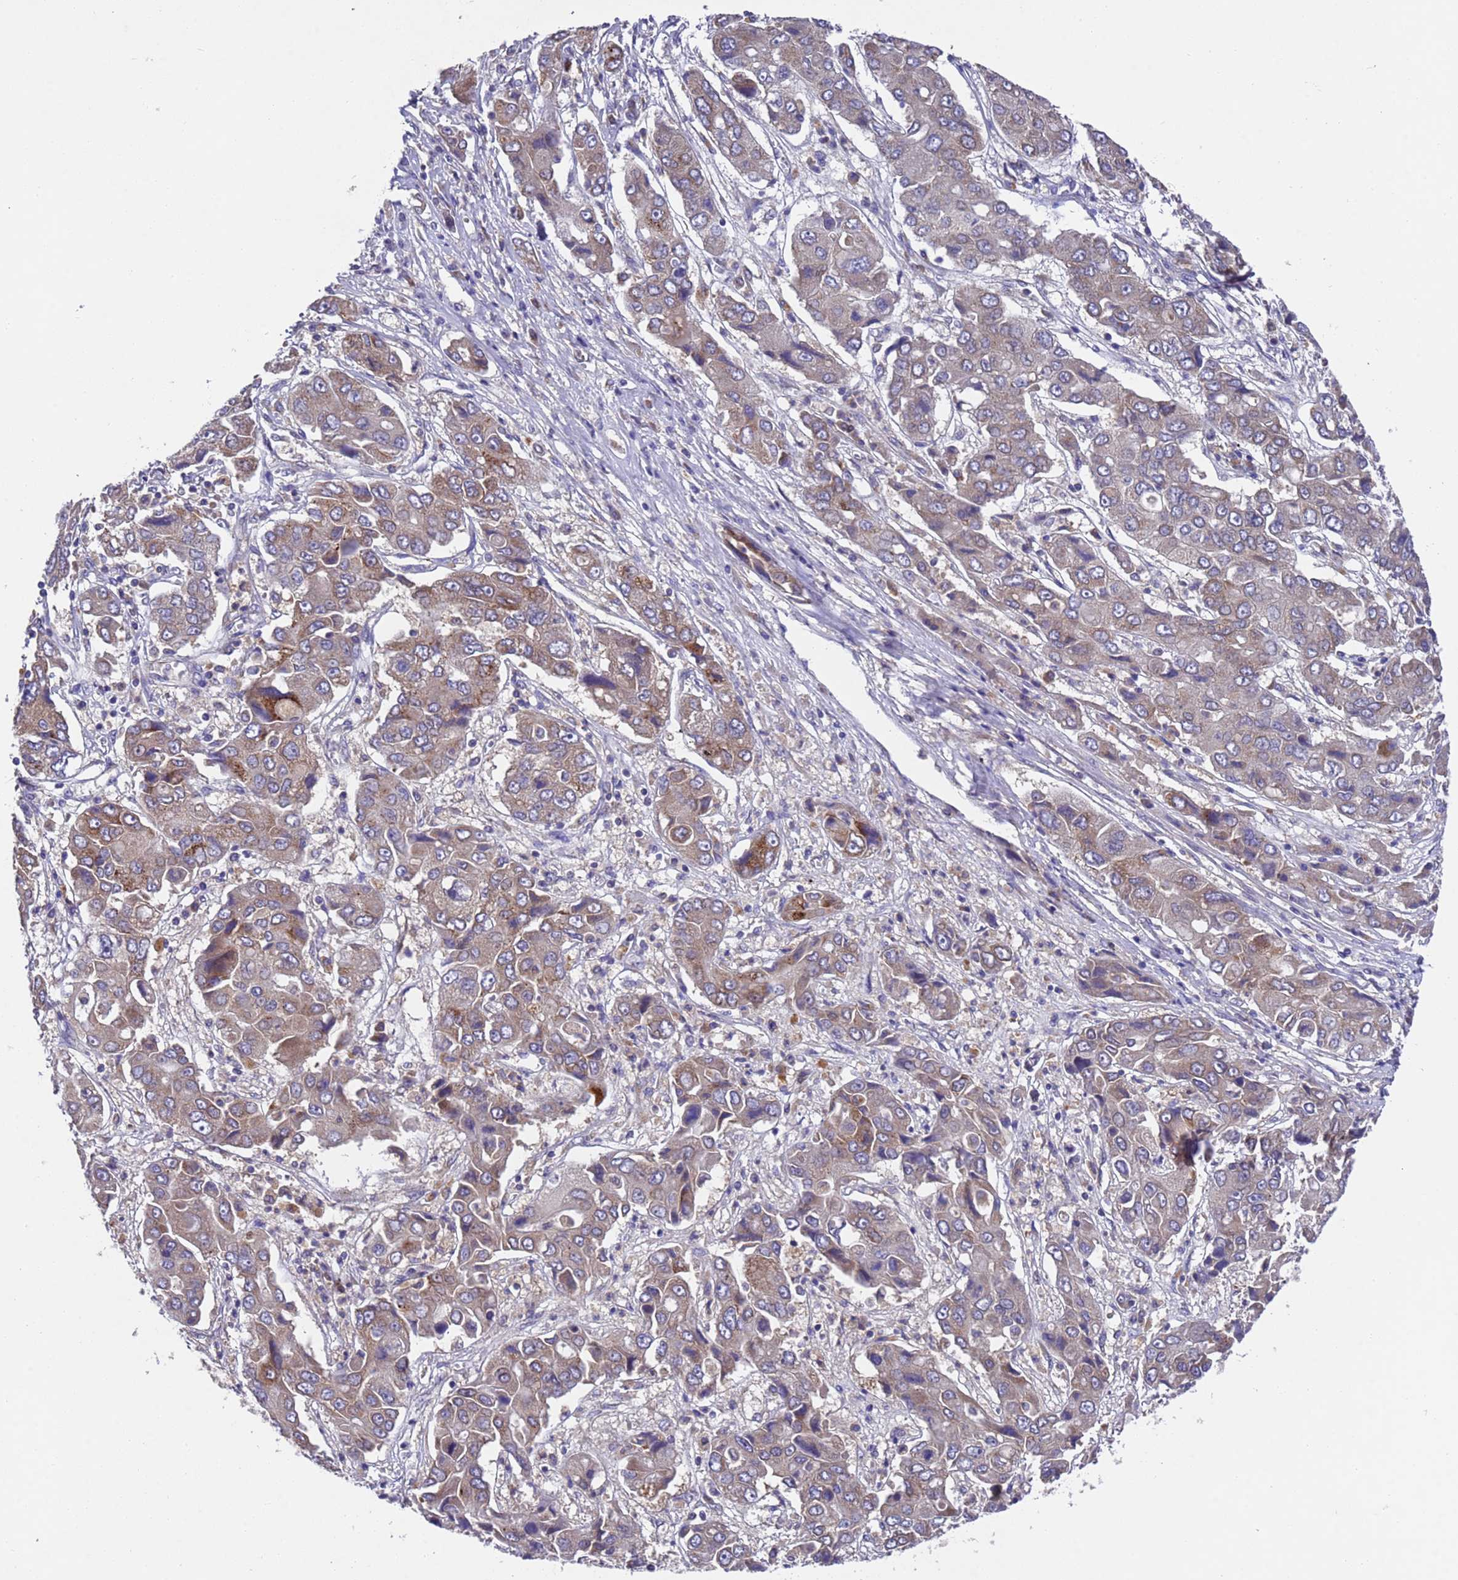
{"staining": {"intensity": "weak", "quantity": ">75%", "location": "cytoplasmic/membranous"}, "tissue": "liver cancer", "cell_type": "Tumor cells", "image_type": "cancer", "snomed": [{"axis": "morphology", "description": "Cholangiocarcinoma"}, {"axis": "topography", "description": "Liver"}], "caption": "A brown stain labels weak cytoplasmic/membranous positivity of a protein in human liver cholangiocarcinoma tumor cells.", "gene": "DCAF12L2", "patient": {"sex": "male", "age": 67}}